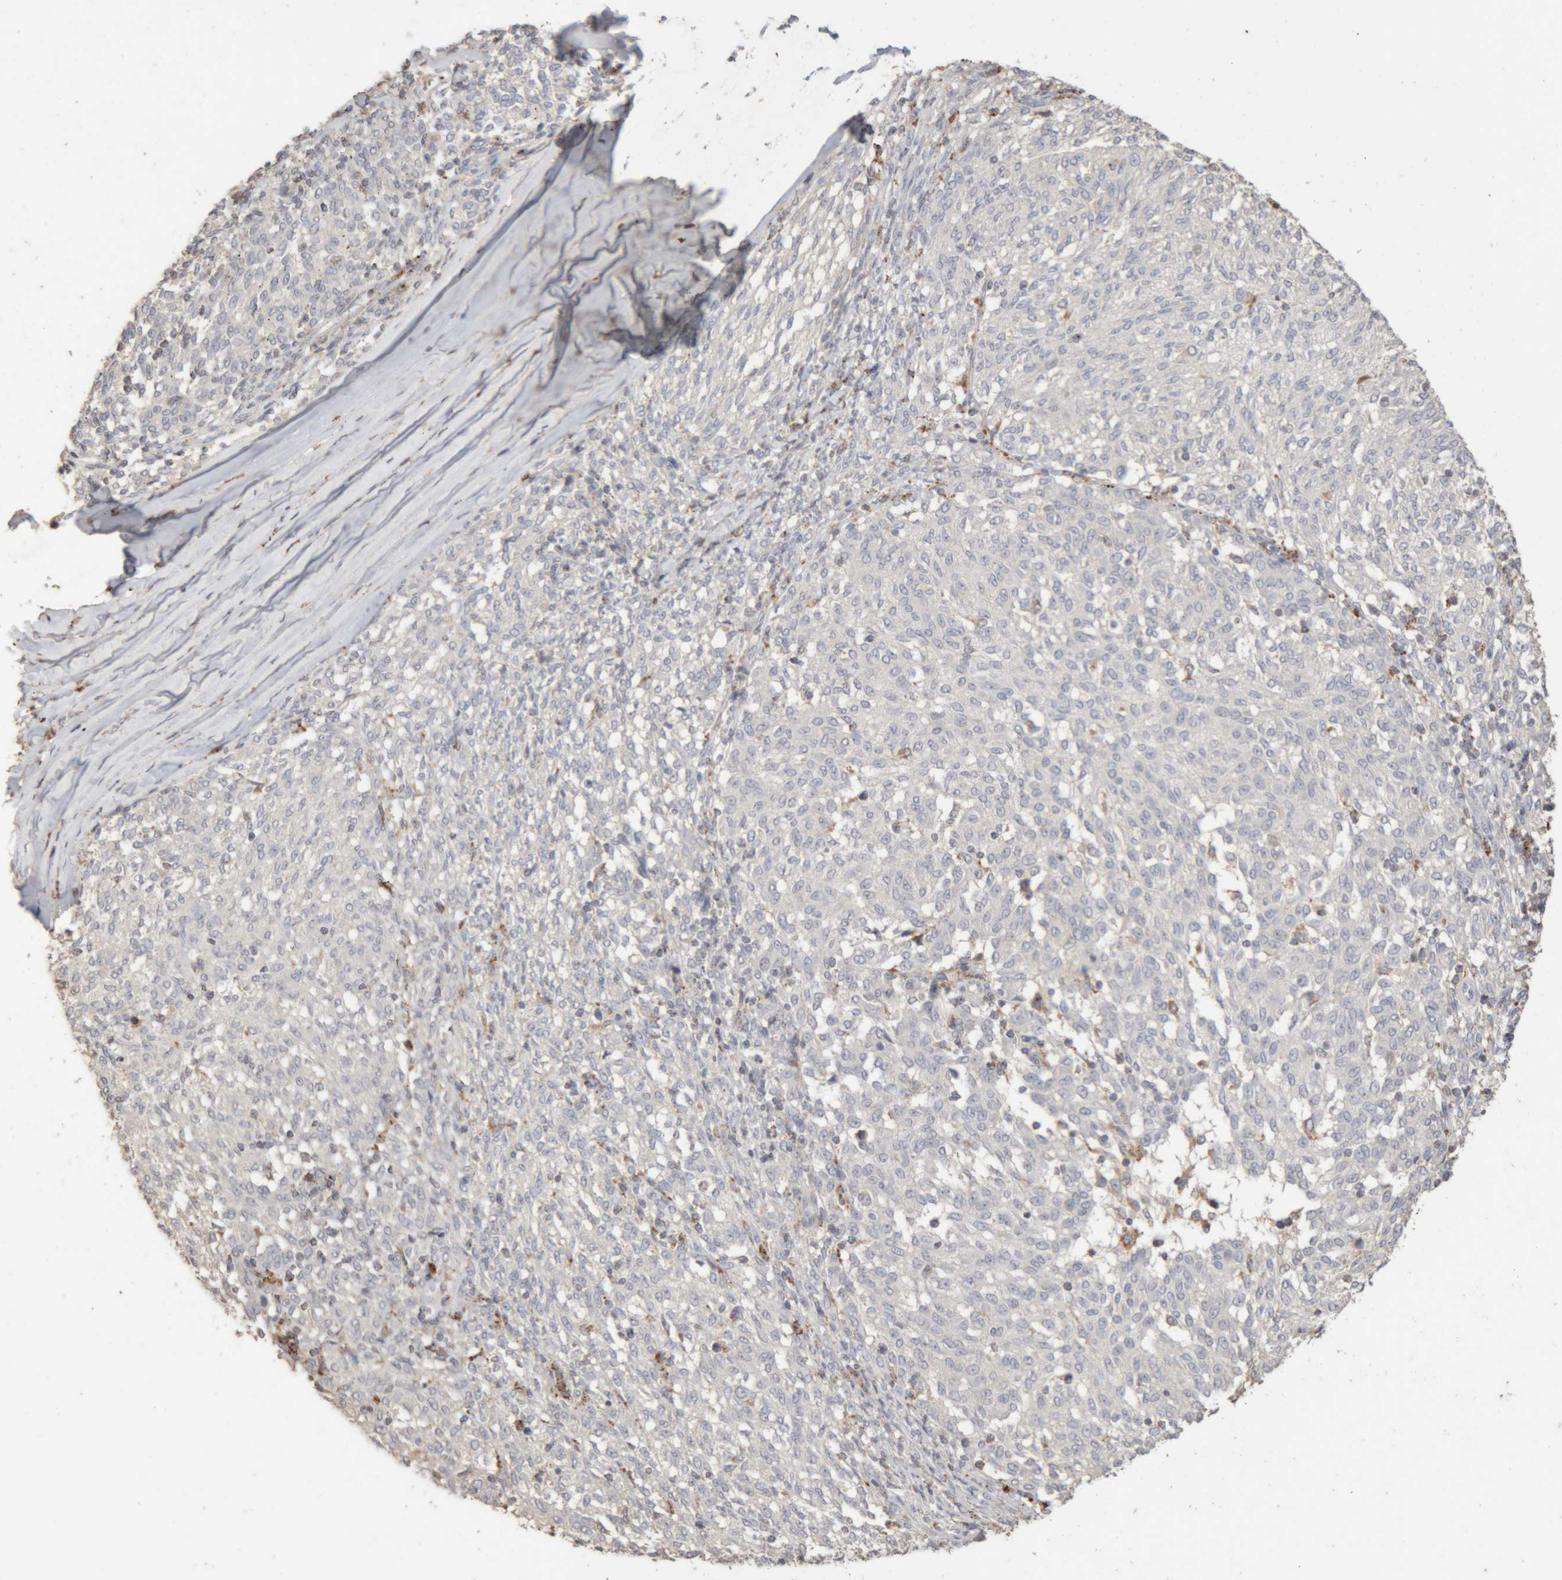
{"staining": {"intensity": "negative", "quantity": "none", "location": "none"}, "tissue": "melanoma", "cell_type": "Tumor cells", "image_type": "cancer", "snomed": [{"axis": "morphology", "description": "Malignant melanoma, NOS"}, {"axis": "topography", "description": "Skin"}], "caption": "Immunohistochemistry (IHC) micrograph of malignant melanoma stained for a protein (brown), which reveals no staining in tumor cells.", "gene": "ARSA", "patient": {"sex": "female", "age": 72}}